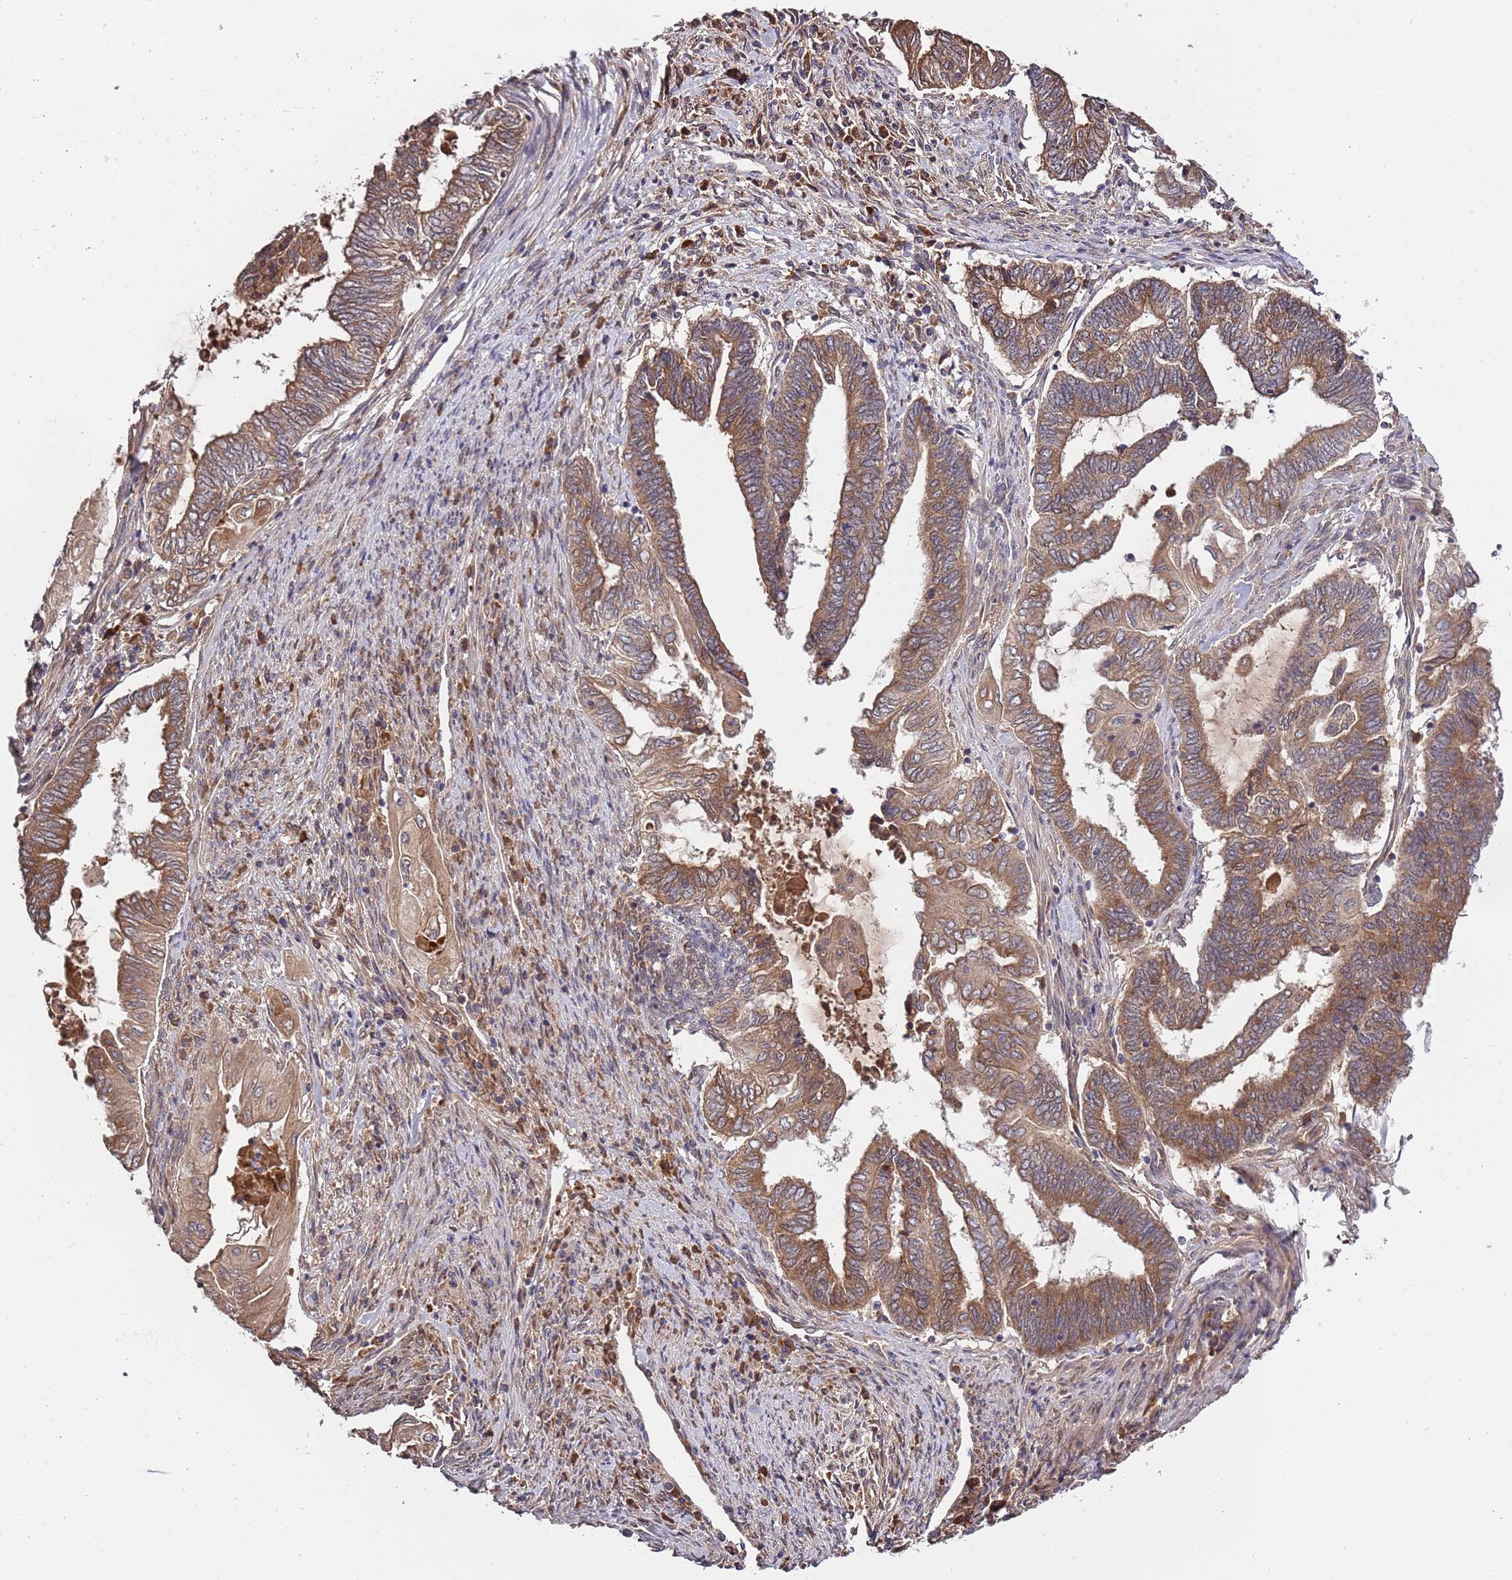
{"staining": {"intensity": "moderate", "quantity": ">75%", "location": "cytoplasmic/membranous"}, "tissue": "endometrial cancer", "cell_type": "Tumor cells", "image_type": "cancer", "snomed": [{"axis": "morphology", "description": "Adenocarcinoma, NOS"}, {"axis": "topography", "description": "Uterus"}, {"axis": "topography", "description": "Endometrium"}], "caption": "This is a histology image of immunohistochemistry (IHC) staining of endometrial cancer (adenocarcinoma), which shows moderate positivity in the cytoplasmic/membranous of tumor cells.", "gene": "USP32", "patient": {"sex": "female", "age": 70}}